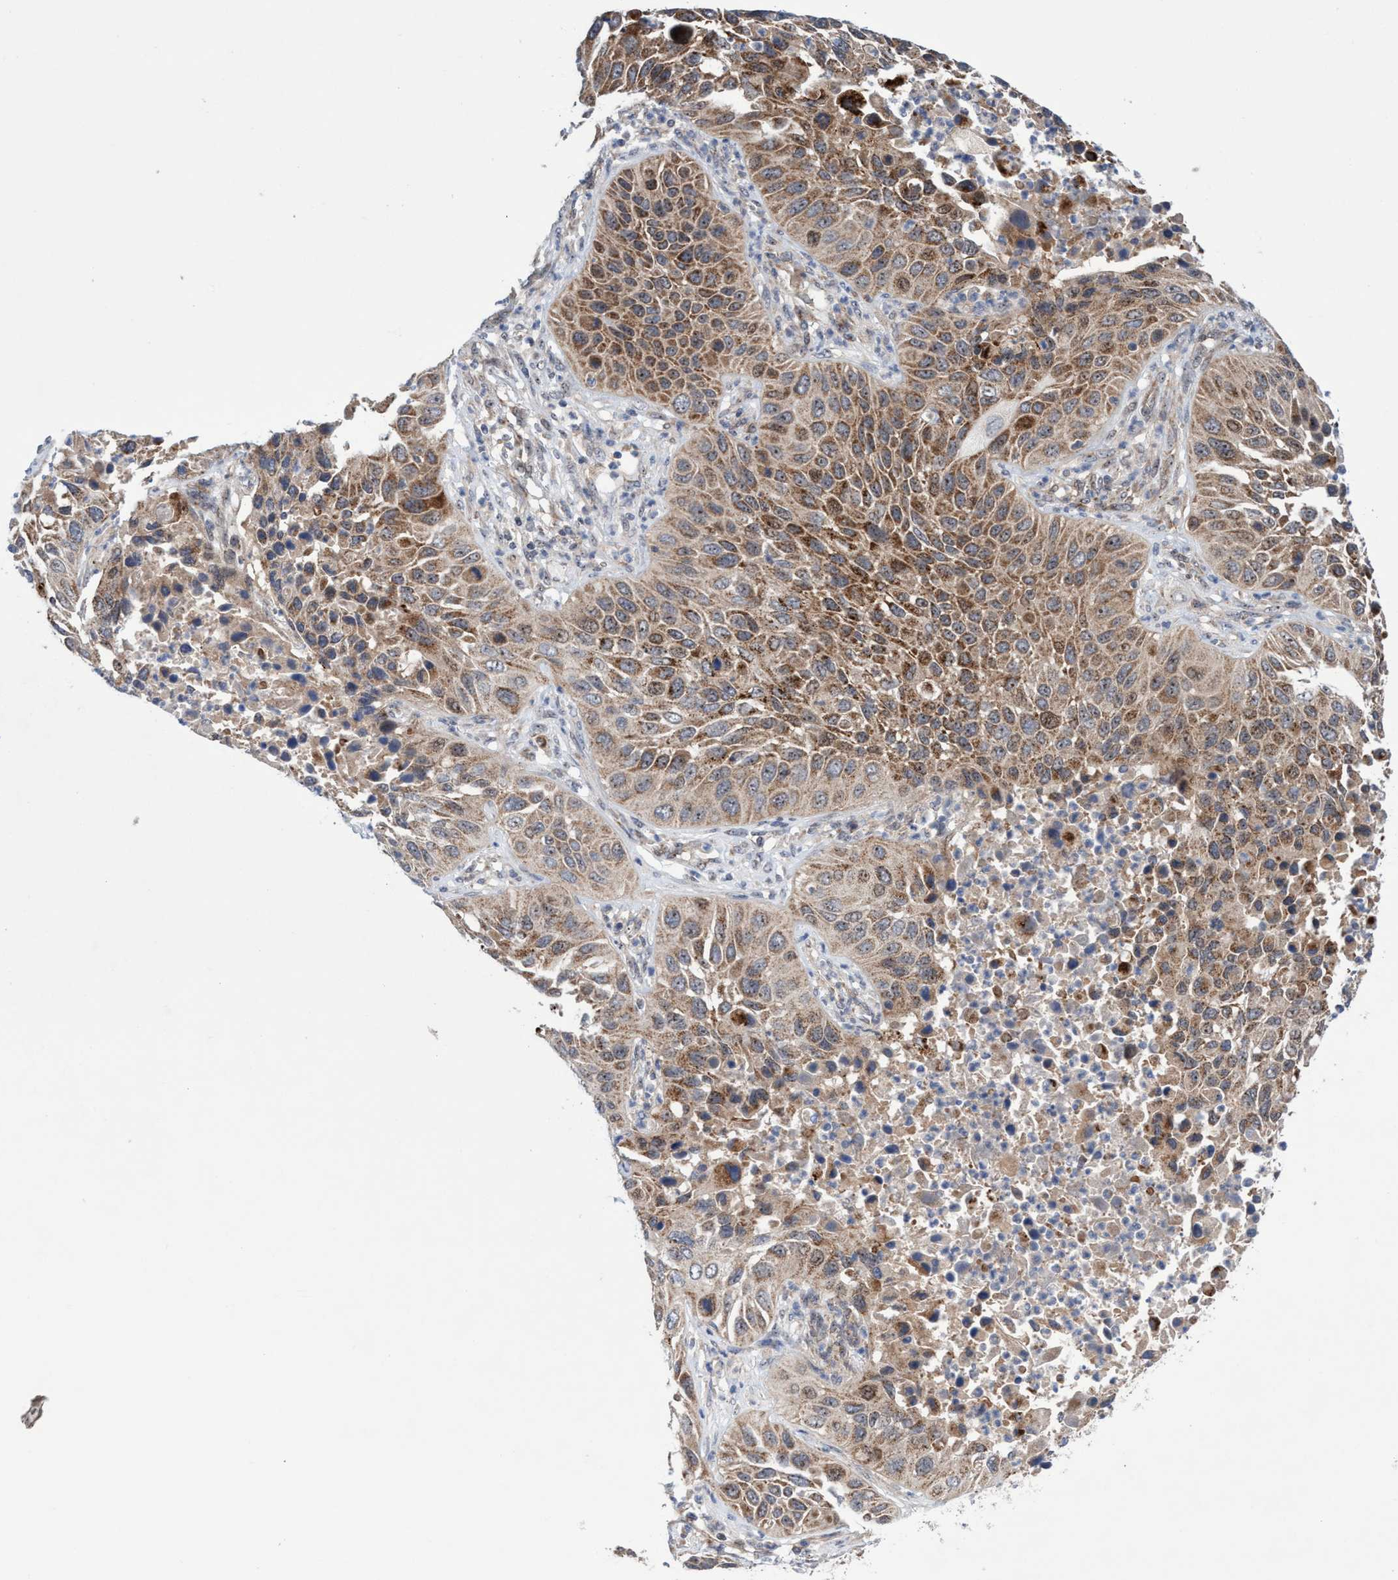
{"staining": {"intensity": "moderate", "quantity": ">75%", "location": "cytoplasmic/membranous,nuclear"}, "tissue": "lung cancer", "cell_type": "Tumor cells", "image_type": "cancer", "snomed": [{"axis": "morphology", "description": "Squamous cell carcinoma, NOS"}, {"axis": "topography", "description": "Lung"}], "caption": "Moderate cytoplasmic/membranous and nuclear staining for a protein is identified in approximately >75% of tumor cells of lung squamous cell carcinoma using immunohistochemistry (IHC).", "gene": "P2RY14", "patient": {"sex": "female", "age": 76}}